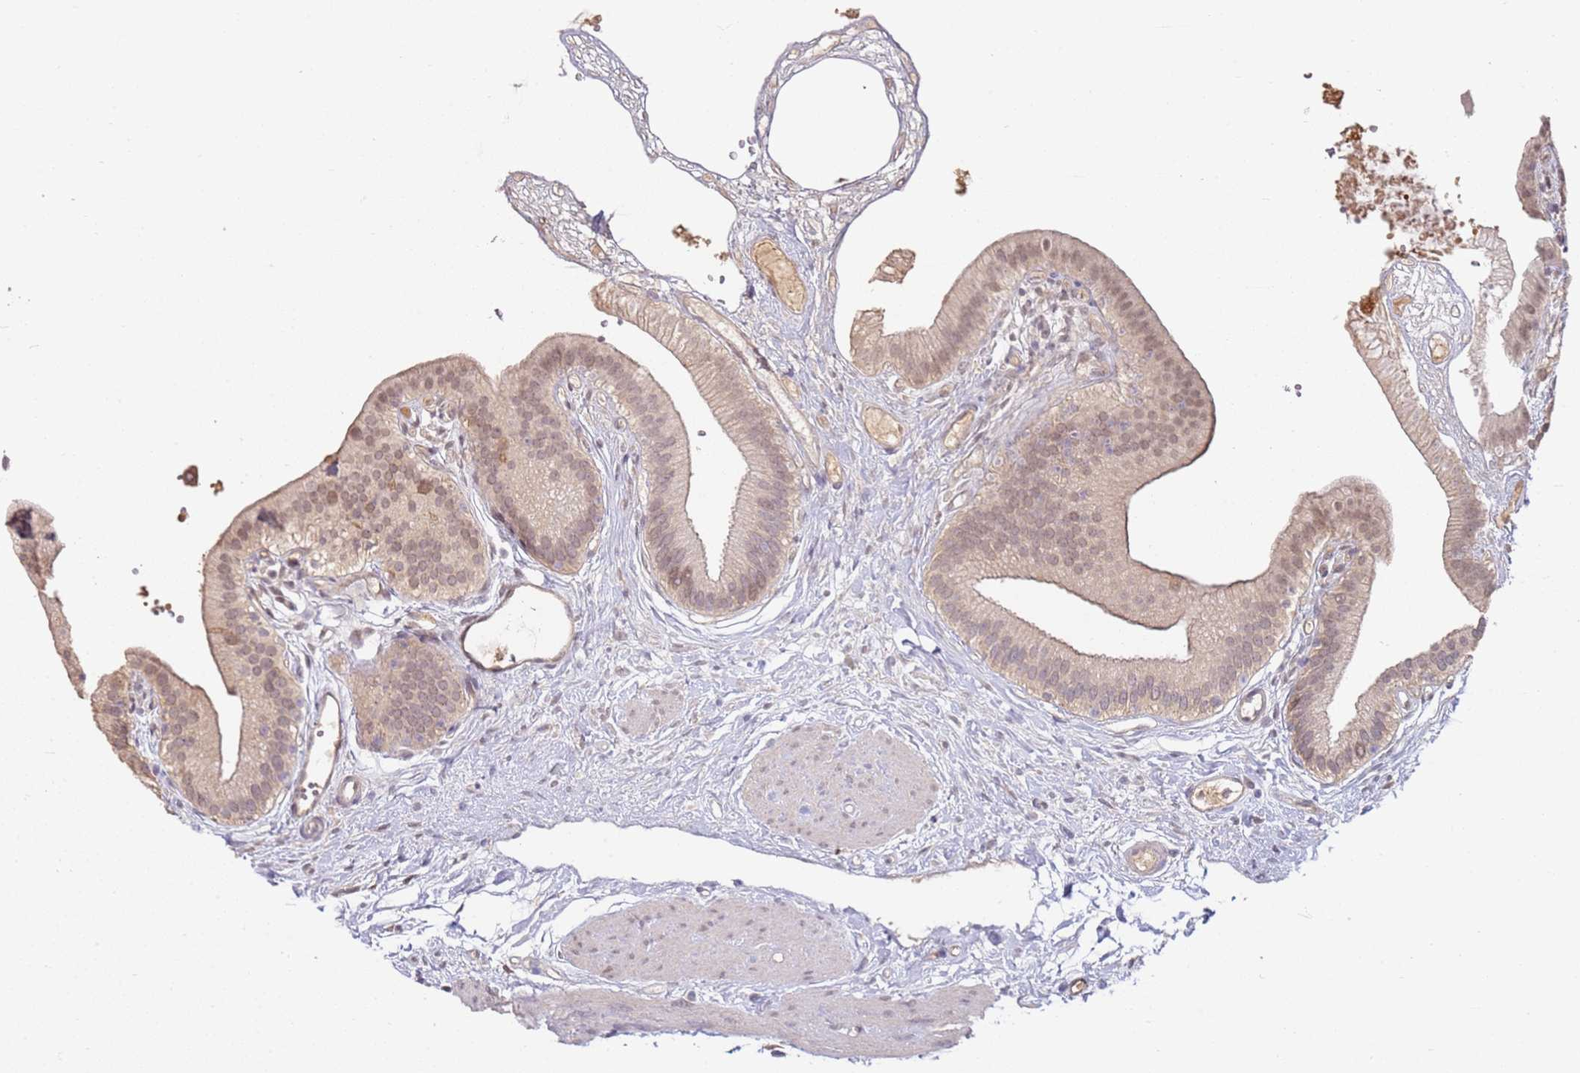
{"staining": {"intensity": "strong", "quantity": "25%-75%", "location": "cytoplasmic/membranous,nuclear"}, "tissue": "gallbladder", "cell_type": "Glandular cells", "image_type": "normal", "snomed": [{"axis": "morphology", "description": "Normal tissue, NOS"}, {"axis": "topography", "description": "Gallbladder"}], "caption": "Glandular cells exhibit high levels of strong cytoplasmic/membranous,nuclear expression in about 25%-75% of cells in normal human gallbladder. The protein is stained brown, and the nuclei are stained in blue (DAB (3,3'-diaminobenzidine) IHC with brightfield microscopy, high magnification).", "gene": "WDR93", "patient": {"sex": "female", "age": 54}}